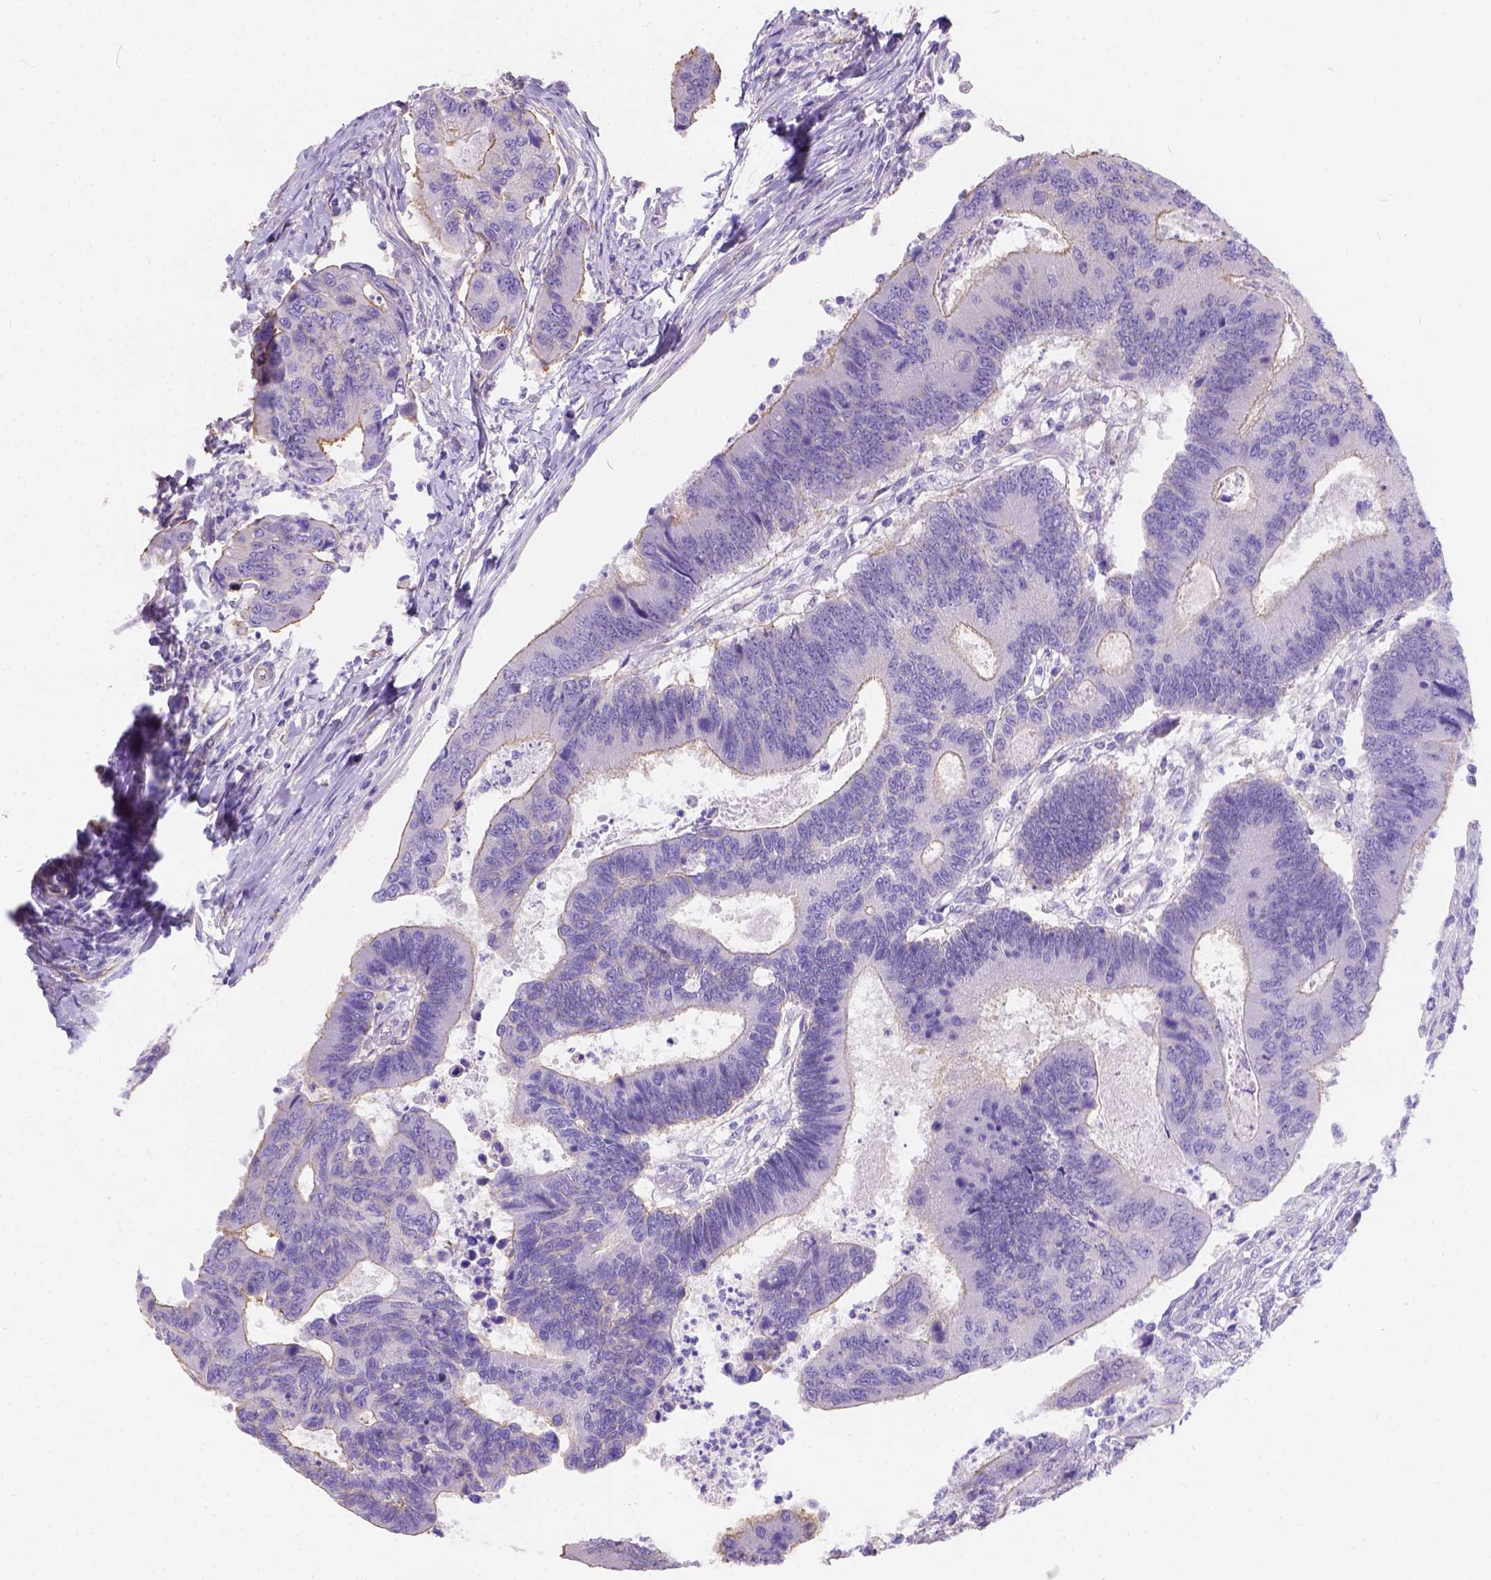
{"staining": {"intensity": "moderate", "quantity": "<25%", "location": "cytoplasmic/membranous"}, "tissue": "colorectal cancer", "cell_type": "Tumor cells", "image_type": "cancer", "snomed": [{"axis": "morphology", "description": "Adenocarcinoma, NOS"}, {"axis": "topography", "description": "Colon"}], "caption": "Moderate cytoplasmic/membranous expression for a protein is seen in approximately <25% of tumor cells of adenocarcinoma (colorectal) using immunohistochemistry.", "gene": "PHF7", "patient": {"sex": "female", "age": 67}}